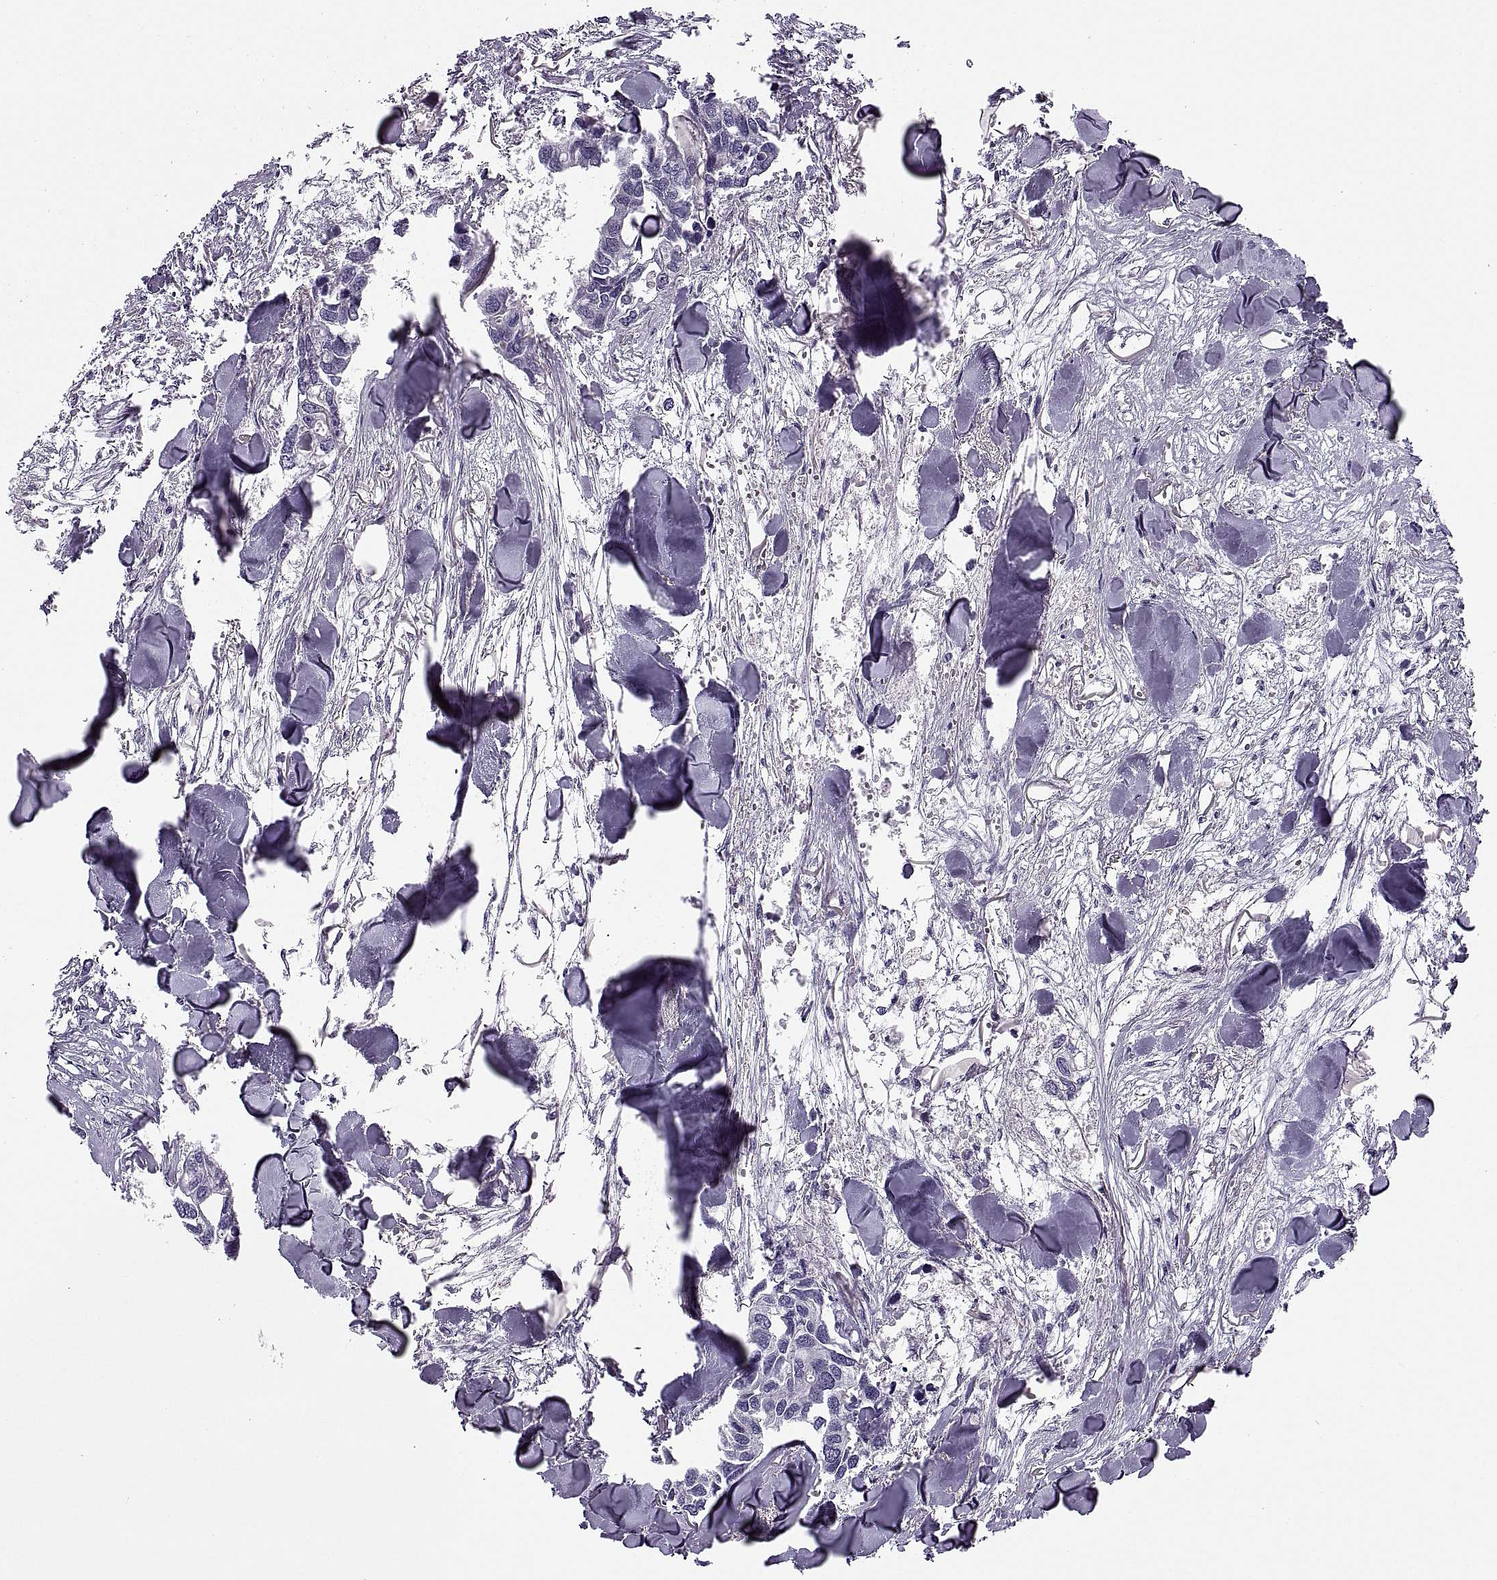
{"staining": {"intensity": "negative", "quantity": "none", "location": "none"}, "tissue": "breast cancer", "cell_type": "Tumor cells", "image_type": "cancer", "snomed": [{"axis": "morphology", "description": "Duct carcinoma"}, {"axis": "topography", "description": "Breast"}], "caption": "The image demonstrates no significant staining in tumor cells of intraductal carcinoma (breast).", "gene": "MAGEB1", "patient": {"sex": "female", "age": 83}}